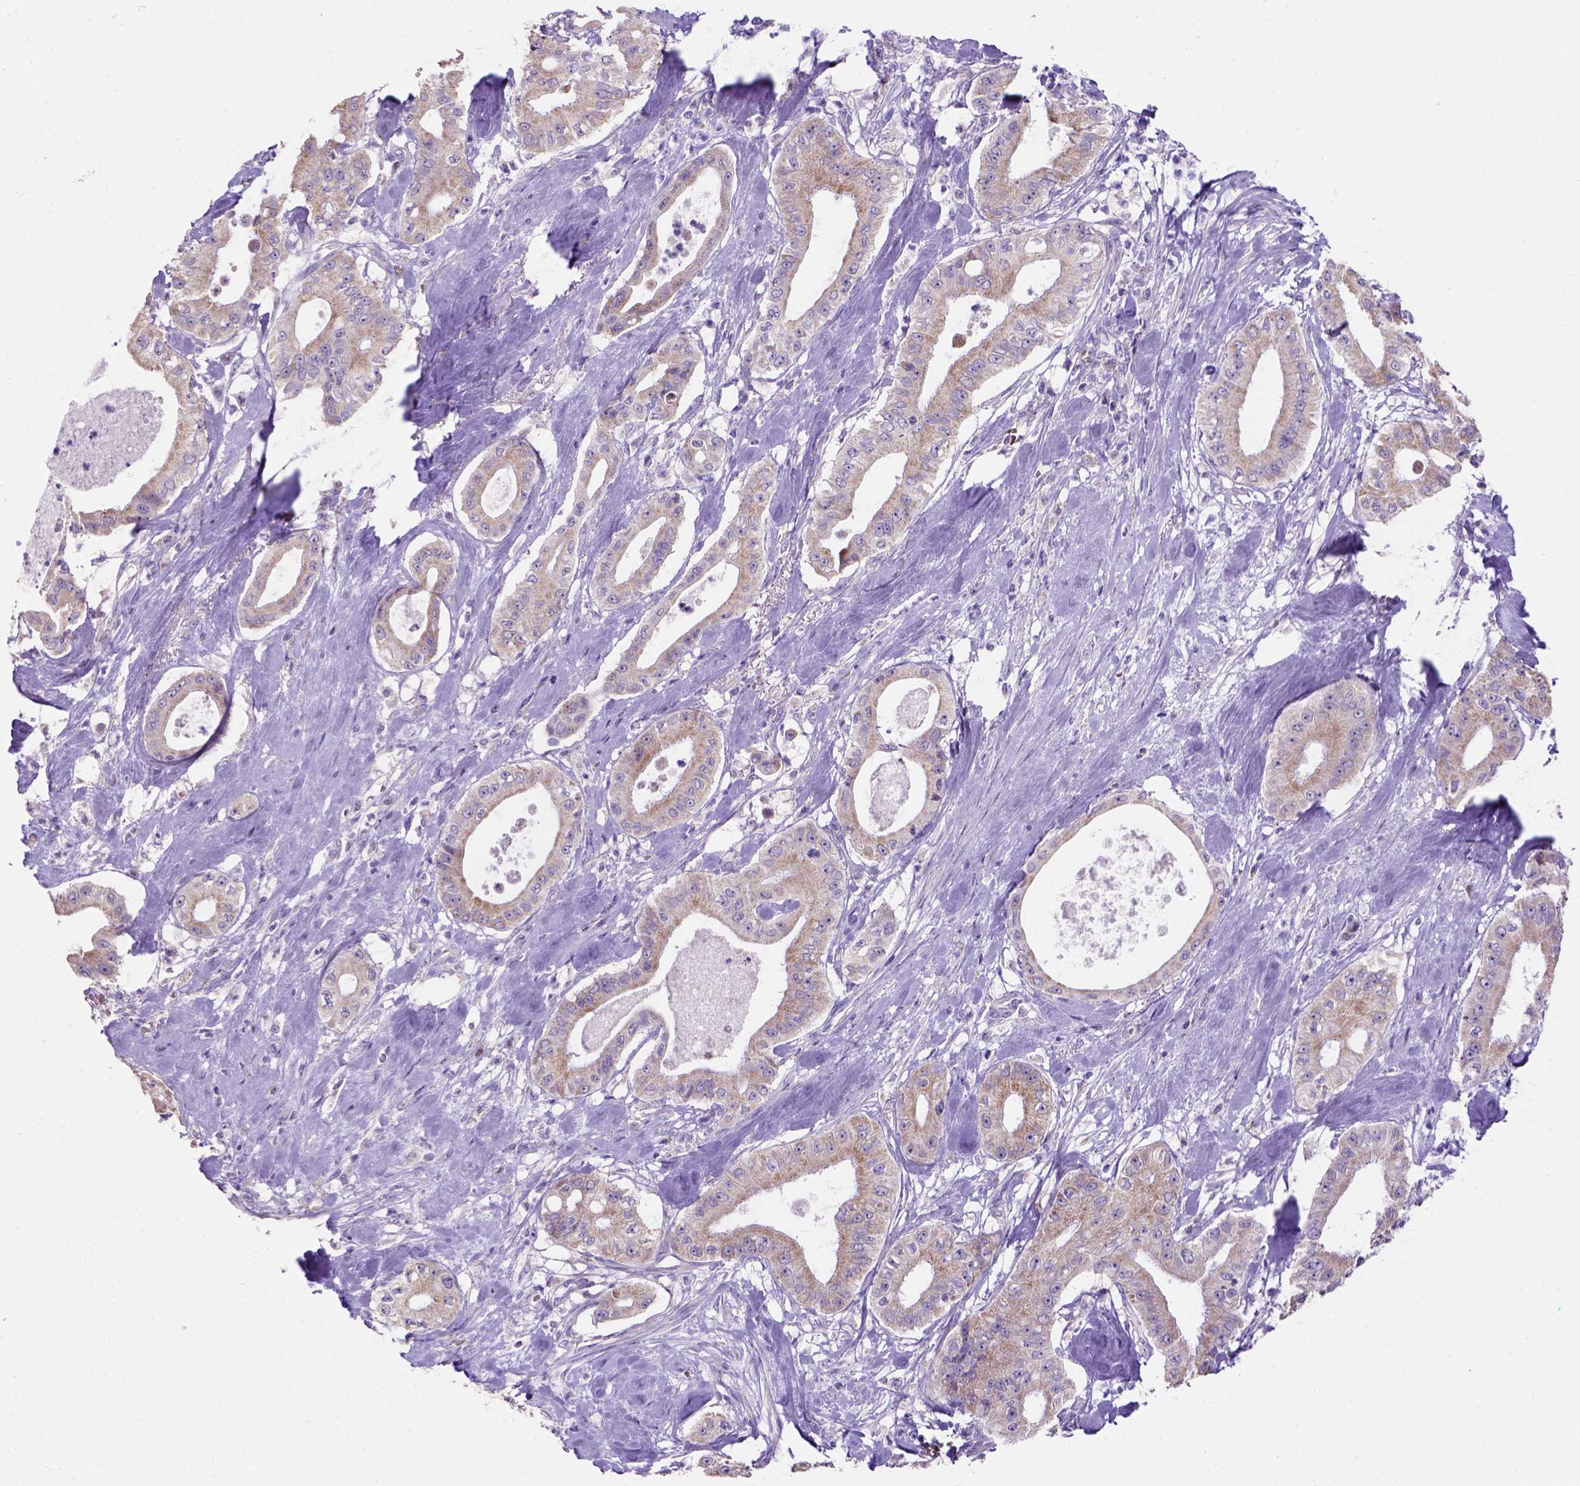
{"staining": {"intensity": "weak", "quantity": ">75%", "location": "cytoplasmic/membranous"}, "tissue": "pancreatic cancer", "cell_type": "Tumor cells", "image_type": "cancer", "snomed": [{"axis": "morphology", "description": "Adenocarcinoma, NOS"}, {"axis": "topography", "description": "Pancreas"}], "caption": "An image of human adenocarcinoma (pancreatic) stained for a protein shows weak cytoplasmic/membranous brown staining in tumor cells.", "gene": "L2HGDH", "patient": {"sex": "male", "age": 71}}